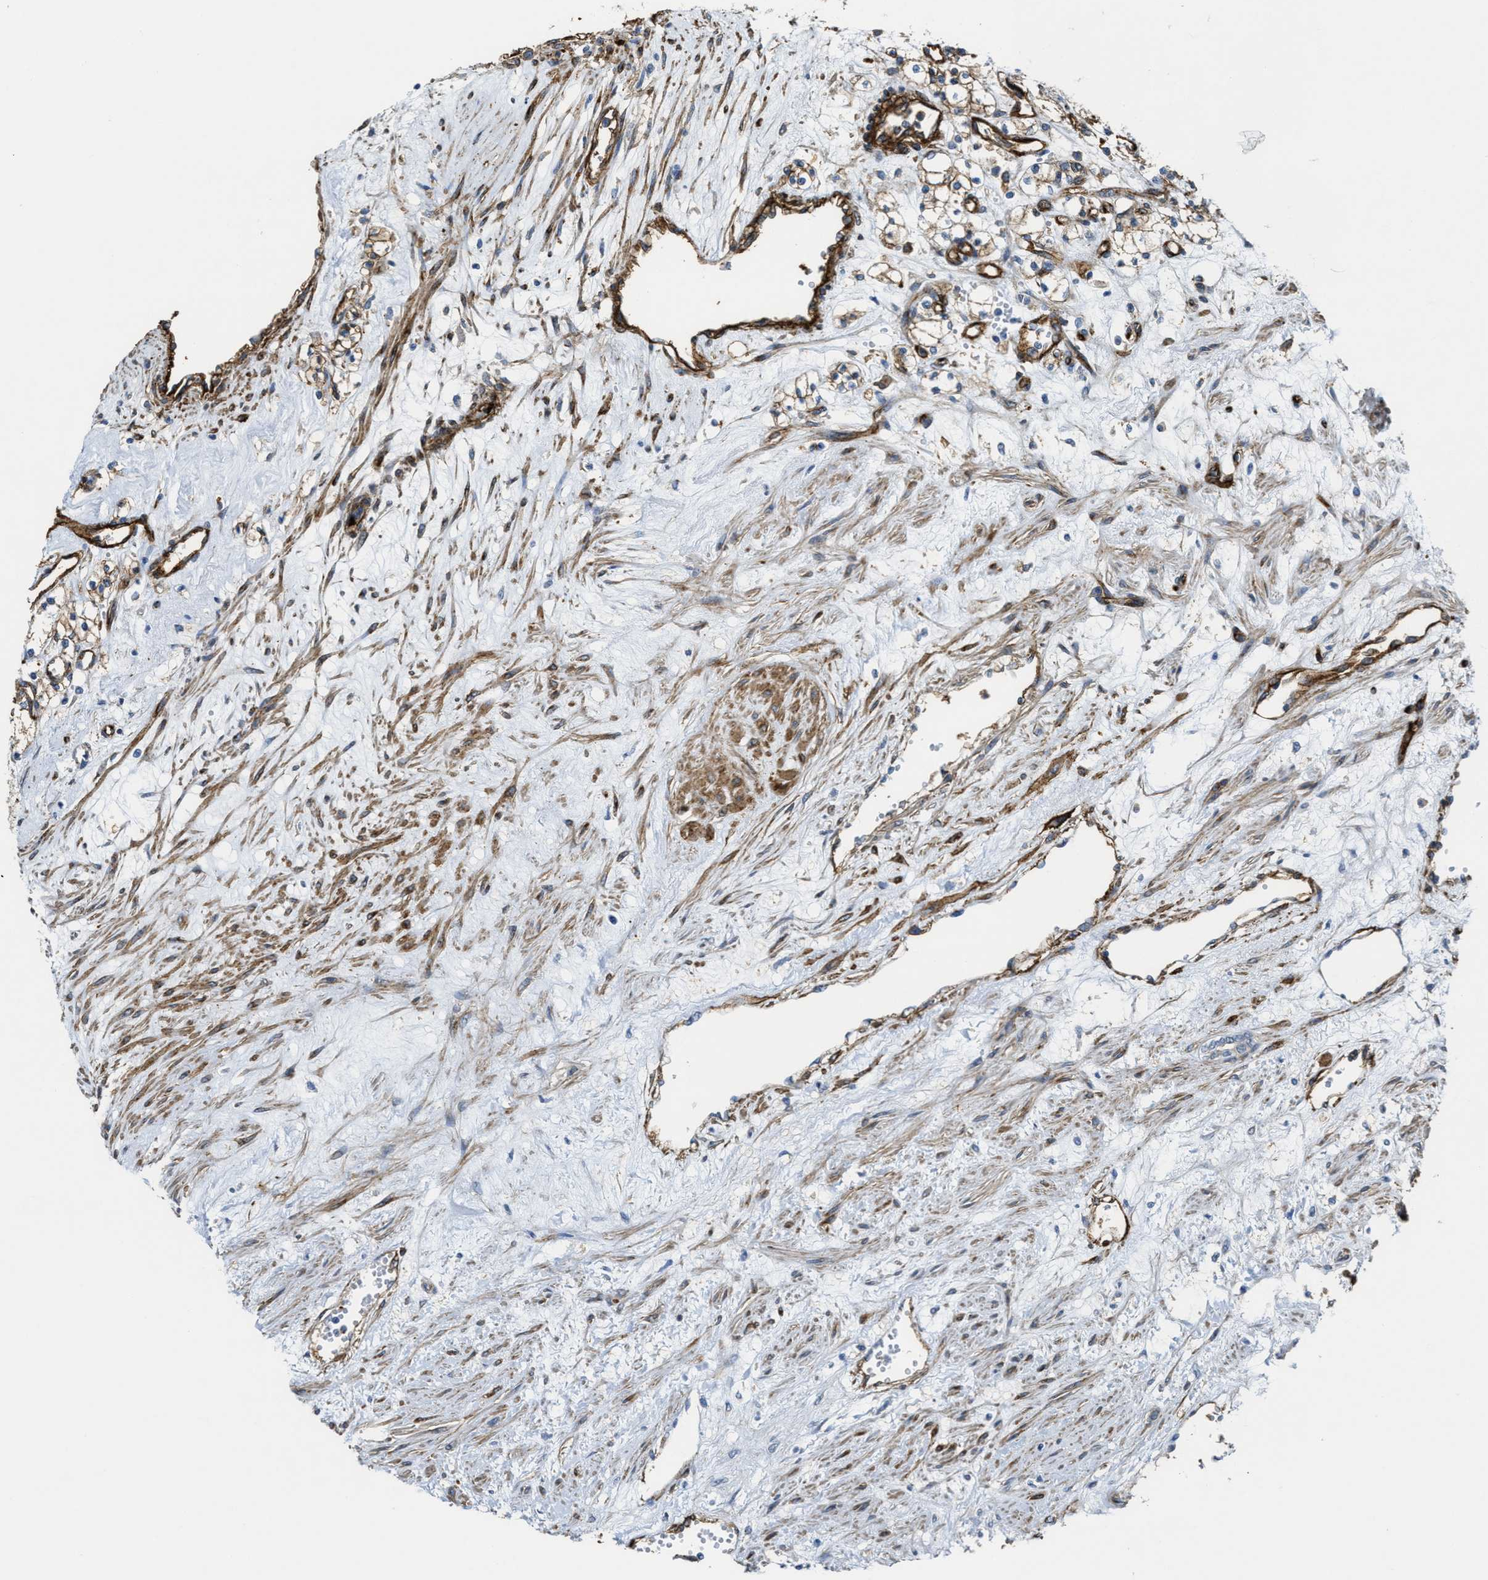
{"staining": {"intensity": "moderate", "quantity": ">75%", "location": "cytoplasmic/membranous"}, "tissue": "renal cancer", "cell_type": "Tumor cells", "image_type": "cancer", "snomed": [{"axis": "morphology", "description": "Adenocarcinoma, NOS"}, {"axis": "topography", "description": "Kidney"}], "caption": "Renal adenocarcinoma stained for a protein reveals moderate cytoplasmic/membranous positivity in tumor cells. (IHC, brightfield microscopy, high magnification).", "gene": "NAB1", "patient": {"sex": "male", "age": 59}}